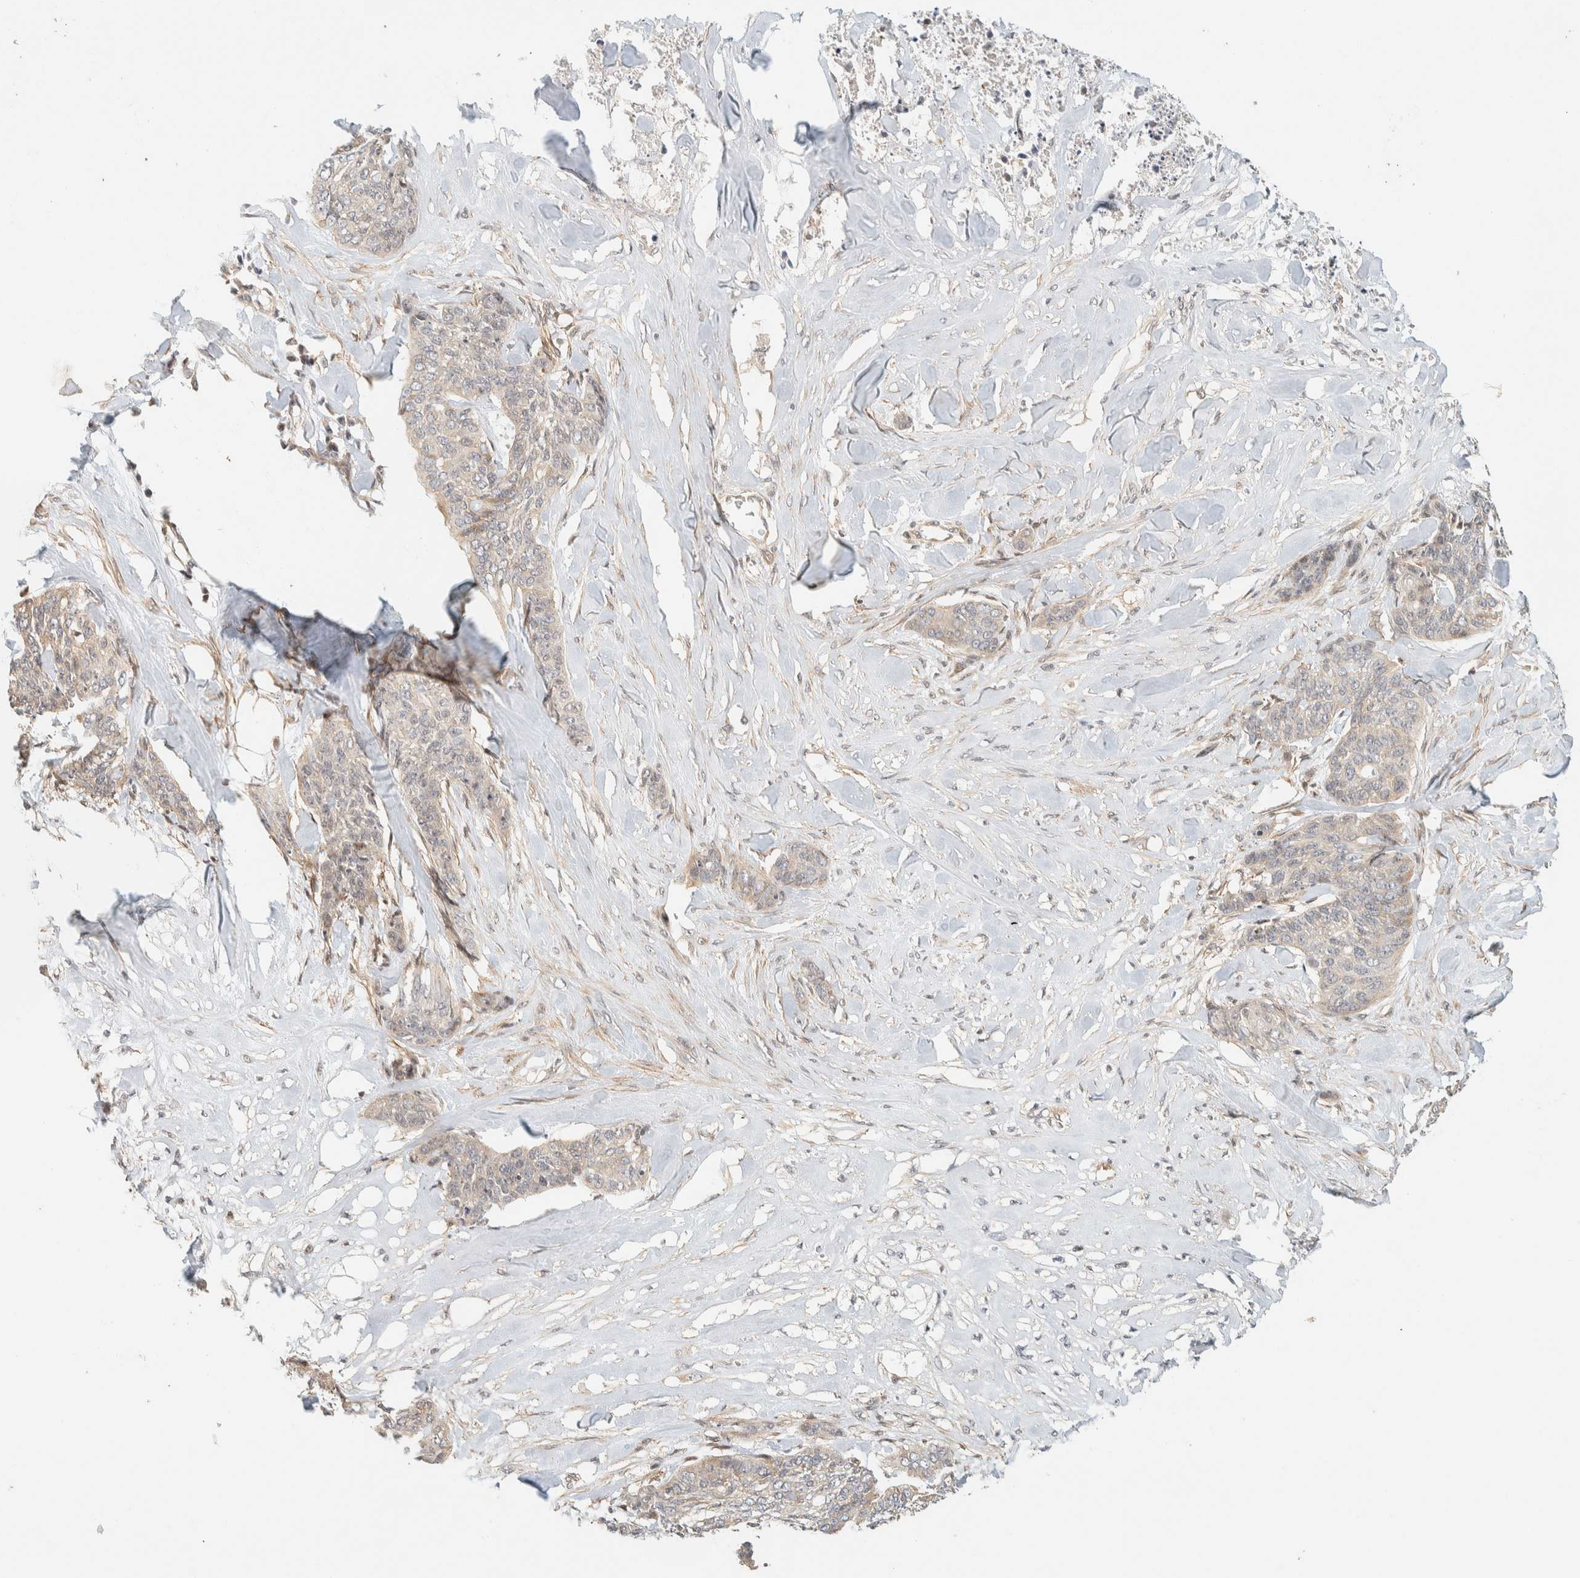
{"staining": {"intensity": "moderate", "quantity": "25%-75%", "location": "cytoplasmic/membranous"}, "tissue": "skin cancer", "cell_type": "Tumor cells", "image_type": "cancer", "snomed": [{"axis": "morphology", "description": "Basal cell carcinoma"}, {"axis": "topography", "description": "Skin"}], "caption": "Basal cell carcinoma (skin) stained with a protein marker demonstrates moderate staining in tumor cells.", "gene": "ARFGEF1", "patient": {"sex": "female", "age": 64}}